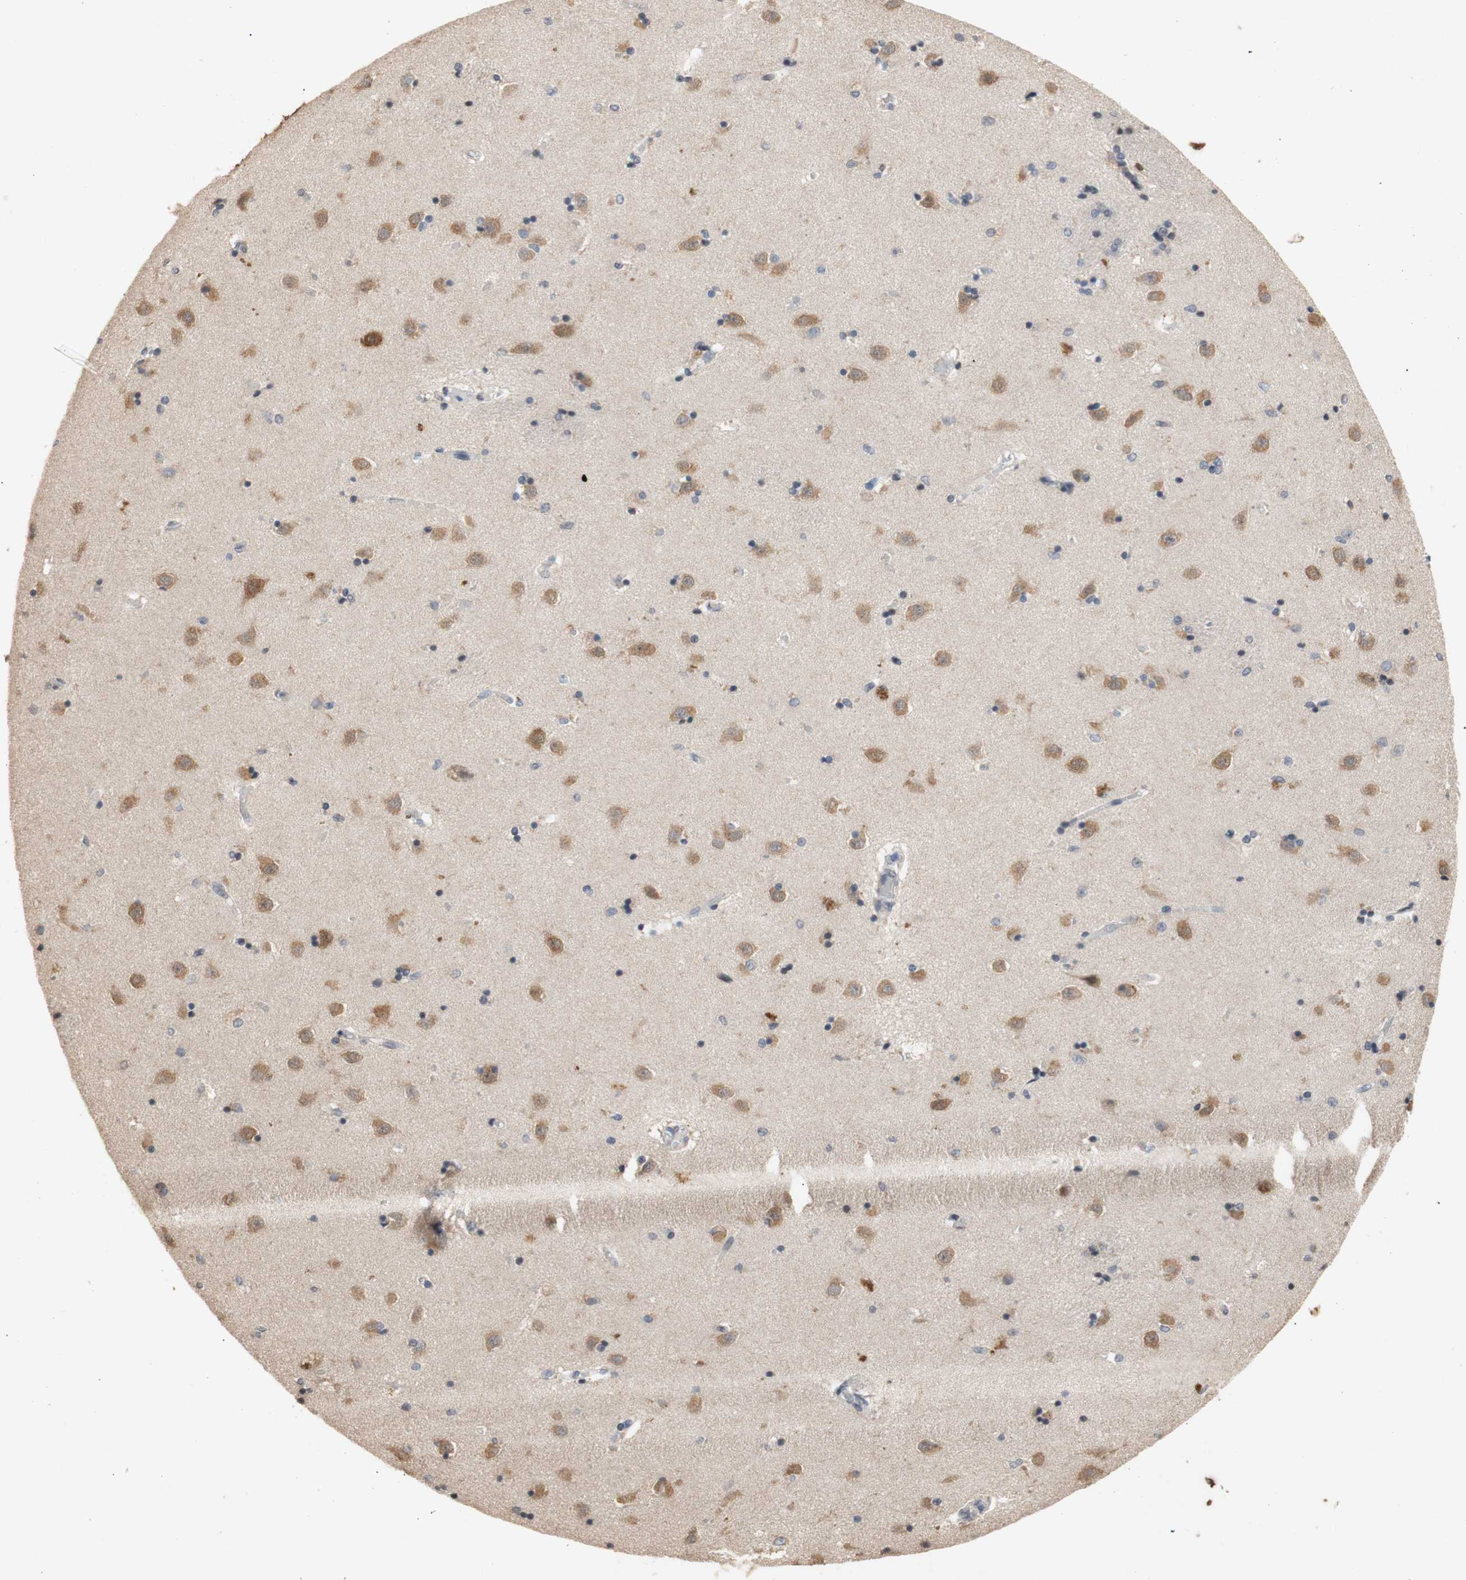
{"staining": {"intensity": "negative", "quantity": "none", "location": "none"}, "tissue": "caudate", "cell_type": "Glial cells", "image_type": "normal", "snomed": [{"axis": "morphology", "description": "Normal tissue, NOS"}, {"axis": "topography", "description": "Lateral ventricle wall"}], "caption": "Protein analysis of benign caudate shows no significant positivity in glial cells. Brightfield microscopy of immunohistochemistry (IHC) stained with DAB (3,3'-diaminobenzidine) (brown) and hematoxylin (blue), captured at high magnification.", "gene": "FOSB", "patient": {"sex": "female", "age": 54}}